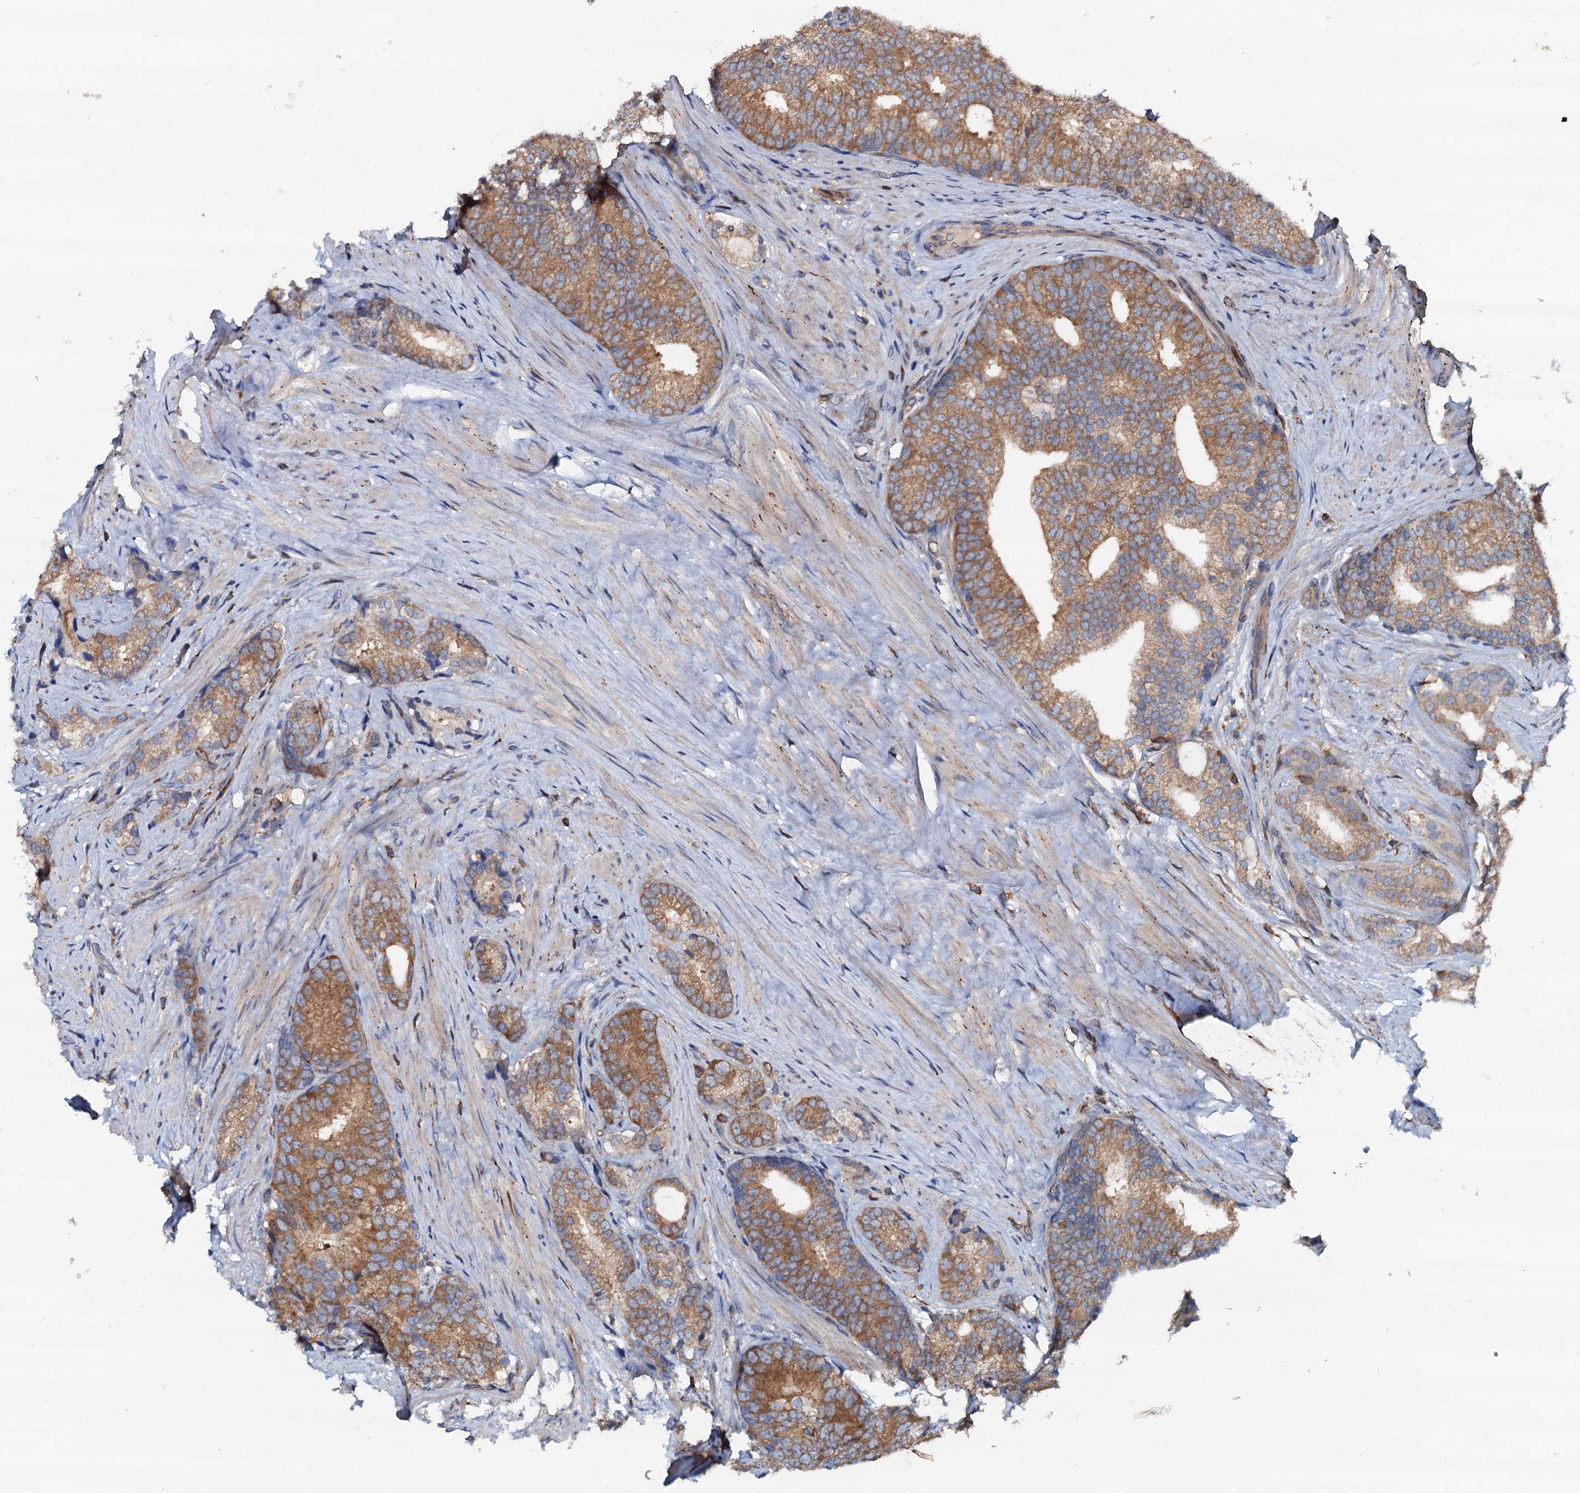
{"staining": {"intensity": "moderate", "quantity": ">75%", "location": "cytoplasmic/membranous"}, "tissue": "prostate cancer", "cell_type": "Tumor cells", "image_type": "cancer", "snomed": [{"axis": "morphology", "description": "Adenocarcinoma, Low grade"}, {"axis": "topography", "description": "Prostate"}], "caption": "The immunohistochemical stain highlights moderate cytoplasmic/membranous positivity in tumor cells of prostate cancer tissue.", "gene": "GRK2", "patient": {"sex": "male", "age": 71}}